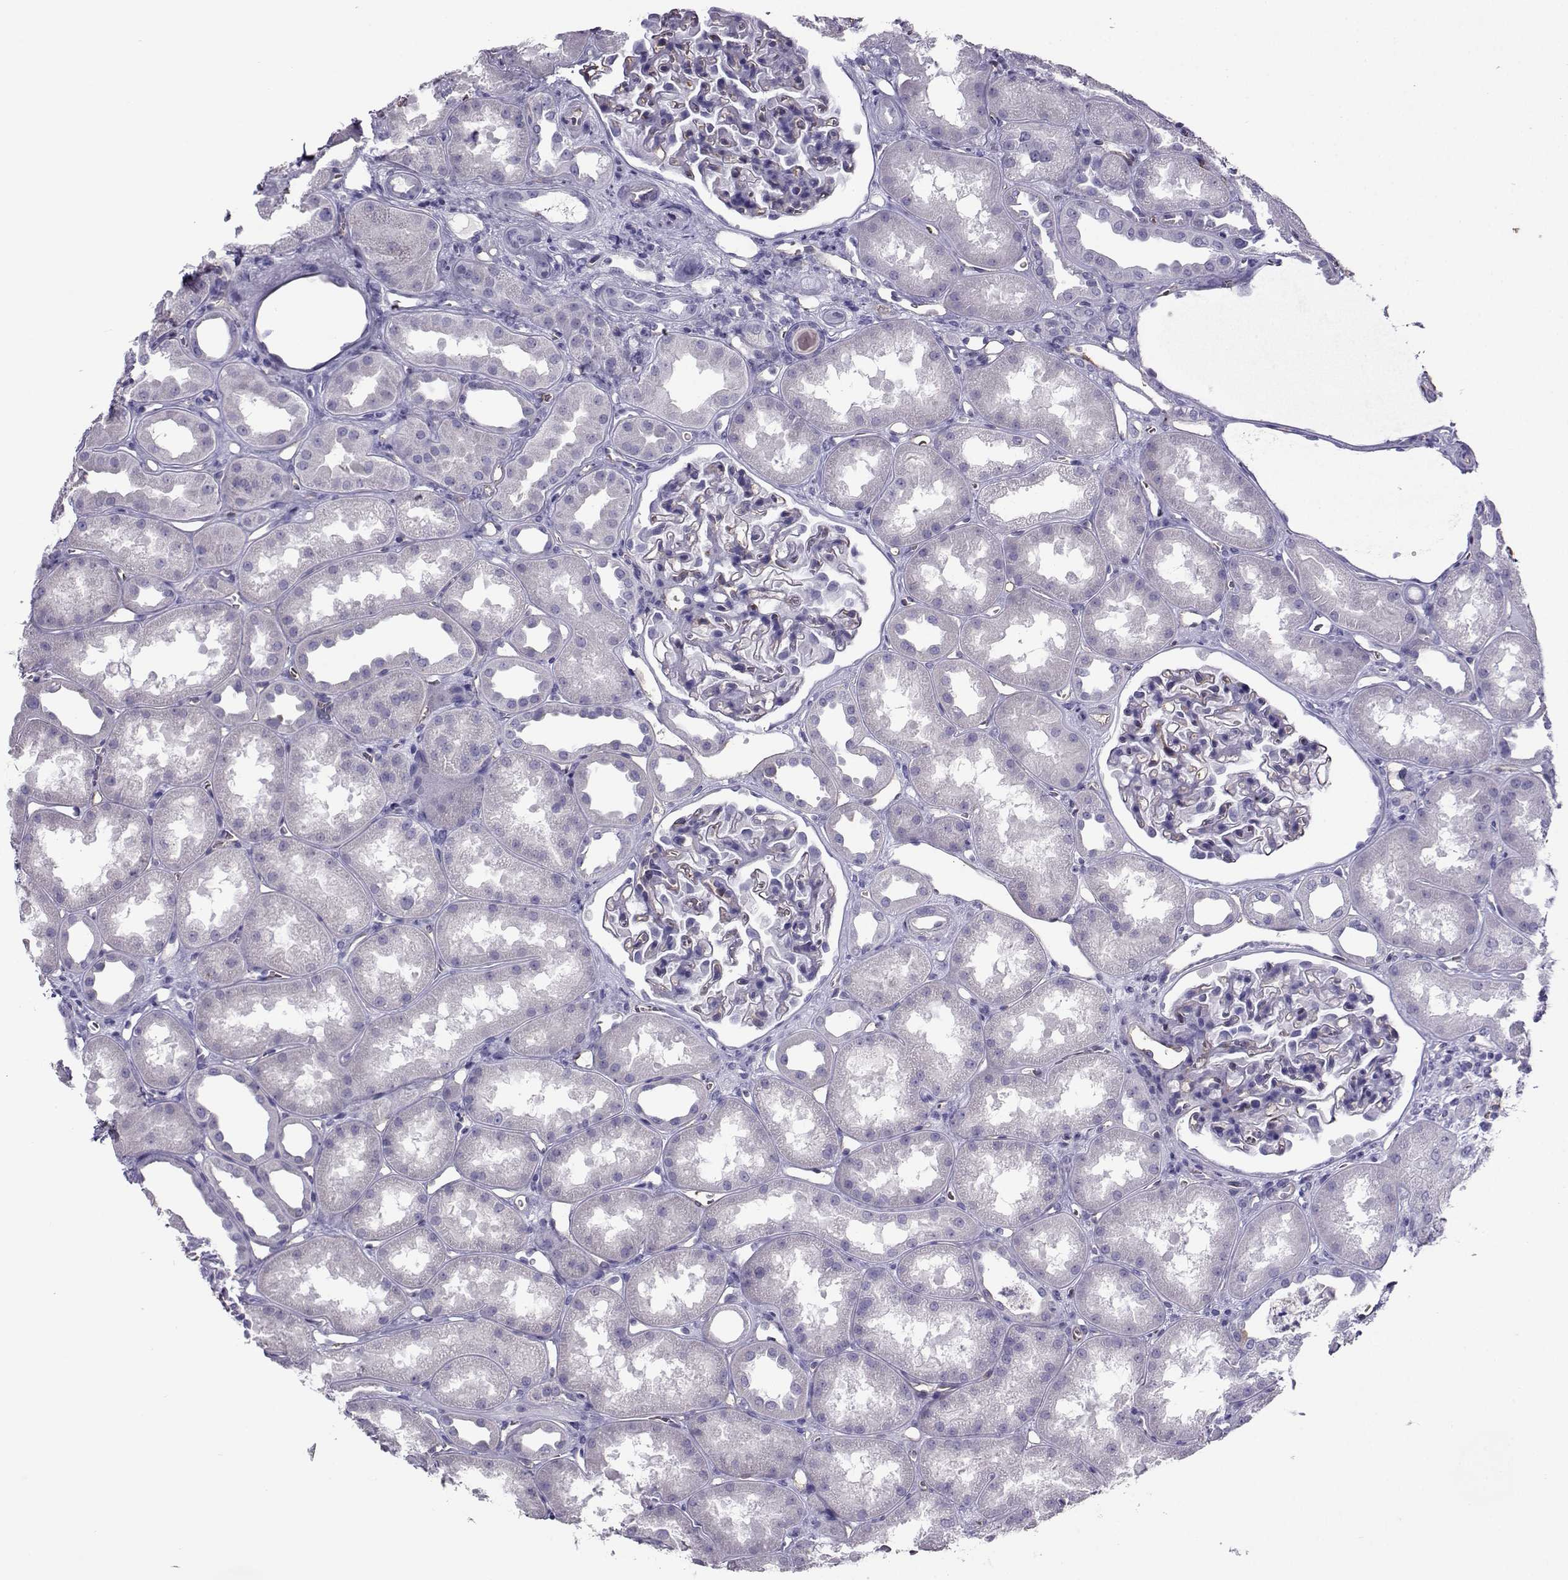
{"staining": {"intensity": "negative", "quantity": "none", "location": "none"}, "tissue": "kidney", "cell_type": "Cells in glomeruli", "image_type": "normal", "snomed": [{"axis": "morphology", "description": "Normal tissue, NOS"}, {"axis": "topography", "description": "Kidney"}], "caption": "Immunohistochemical staining of benign human kidney exhibits no significant positivity in cells in glomeruli.", "gene": "CLUL1", "patient": {"sex": "male", "age": 61}}